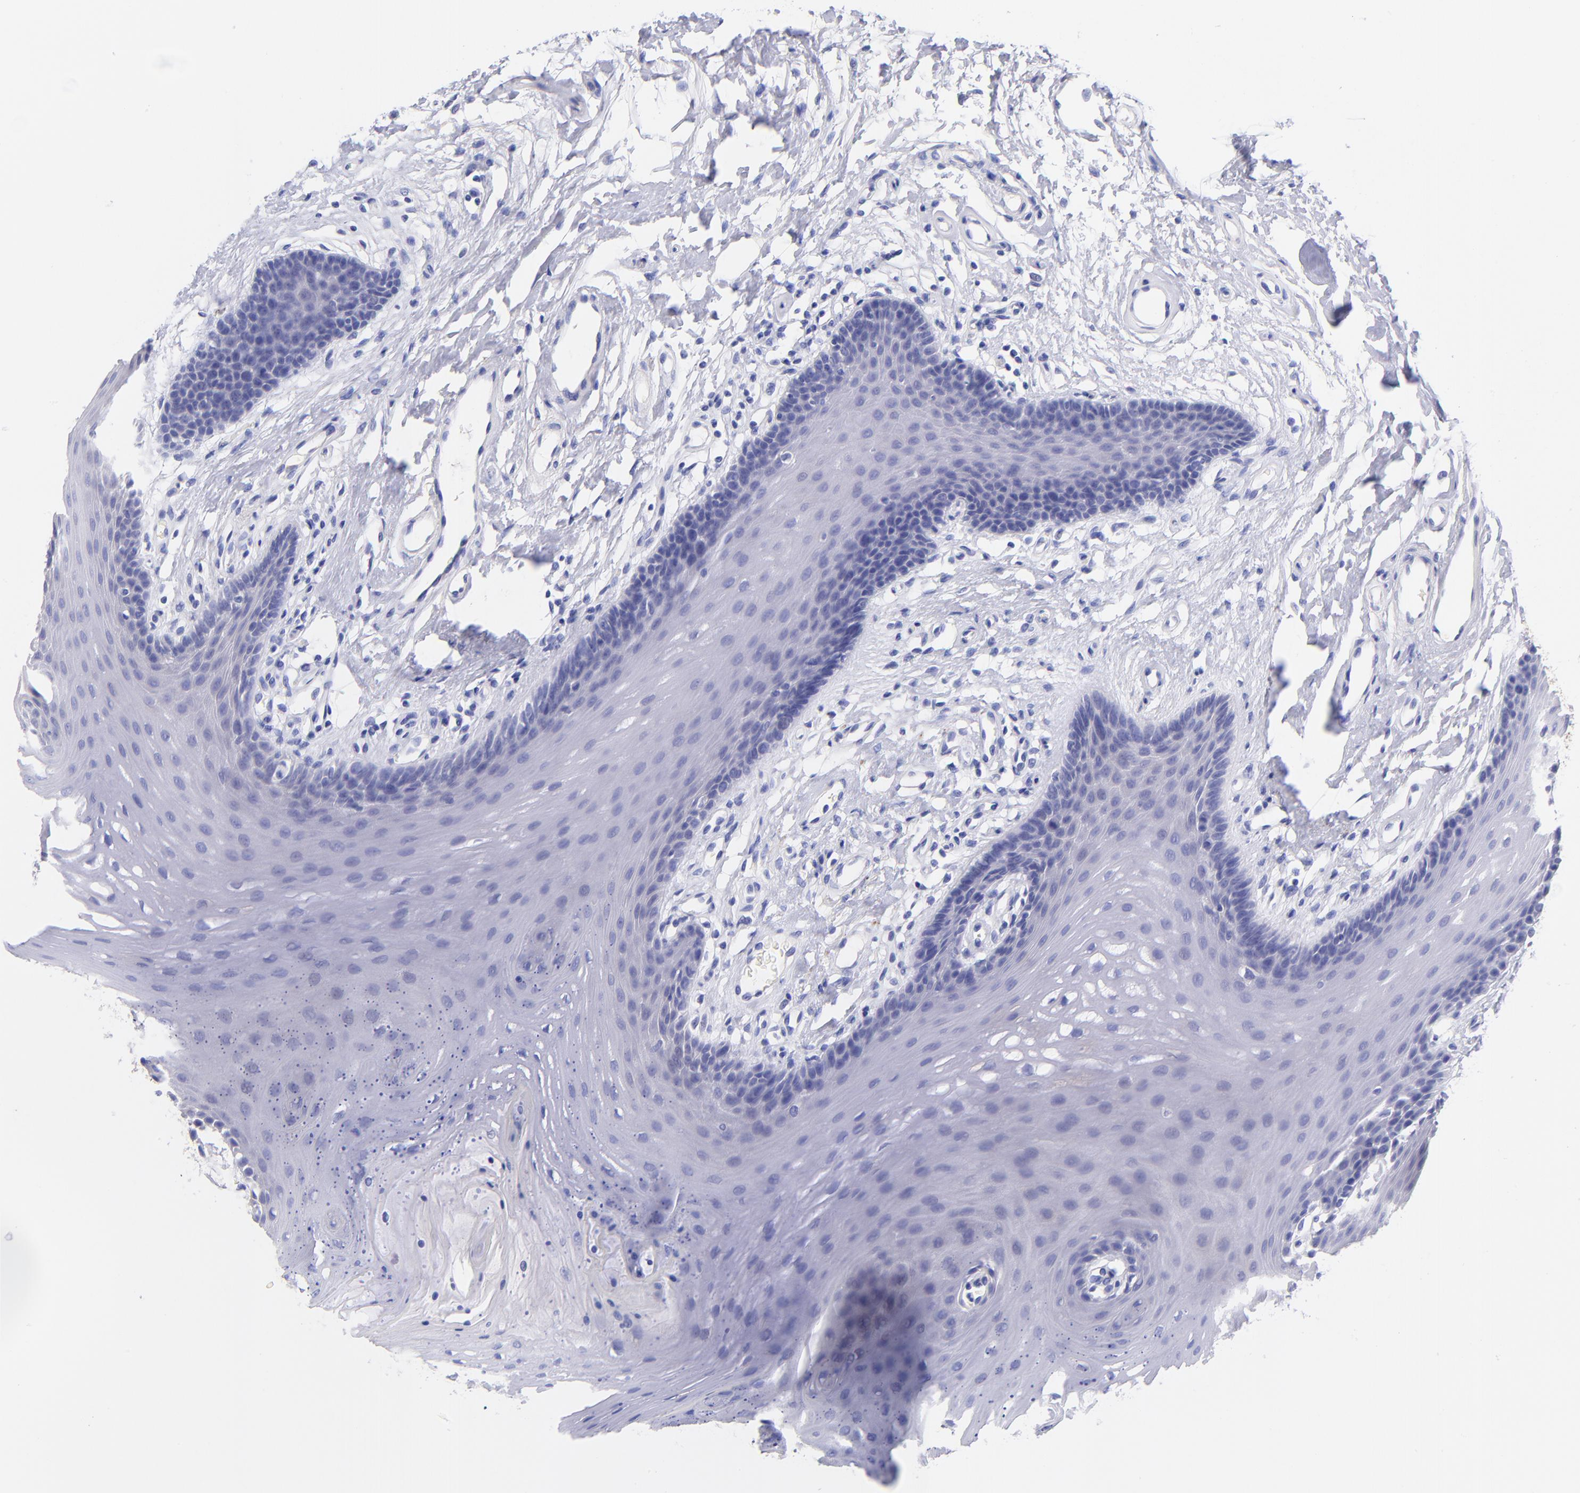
{"staining": {"intensity": "negative", "quantity": "none", "location": "none"}, "tissue": "oral mucosa", "cell_type": "Squamous epithelial cells", "image_type": "normal", "snomed": [{"axis": "morphology", "description": "Normal tissue, NOS"}, {"axis": "topography", "description": "Oral tissue"}], "caption": "There is no significant expression in squamous epithelial cells of oral mucosa.", "gene": "RAB3B", "patient": {"sex": "male", "age": 62}}